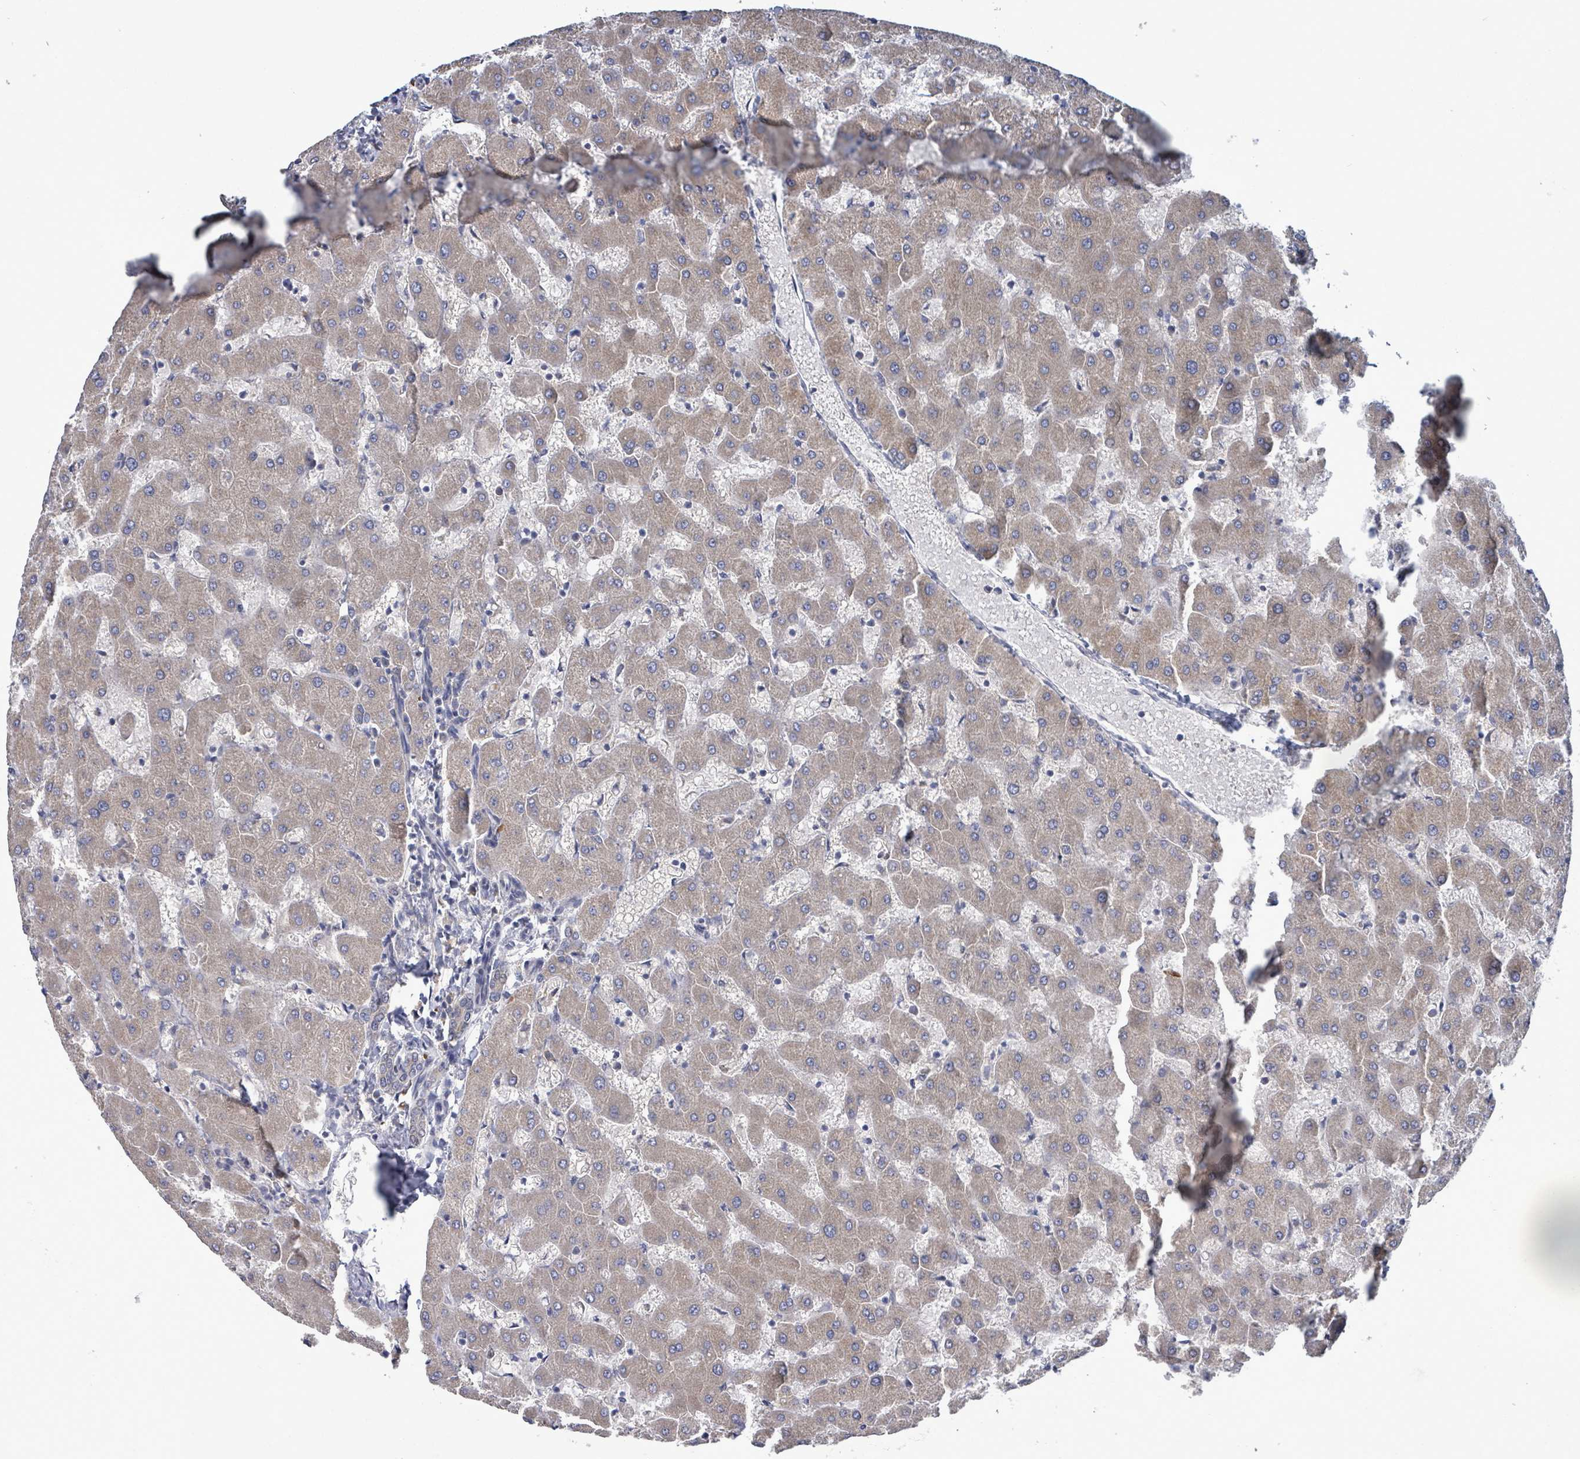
{"staining": {"intensity": "weak", "quantity": "25%-75%", "location": "cytoplasmic/membranous"}, "tissue": "liver", "cell_type": "Cholangiocytes", "image_type": "normal", "snomed": [{"axis": "morphology", "description": "Normal tissue, NOS"}, {"axis": "topography", "description": "Liver"}], "caption": "IHC (DAB (3,3'-diaminobenzidine)) staining of benign human liver exhibits weak cytoplasmic/membranous protein expression in approximately 25%-75% of cholangiocytes.", "gene": "ATP13A1", "patient": {"sex": "female", "age": 63}}